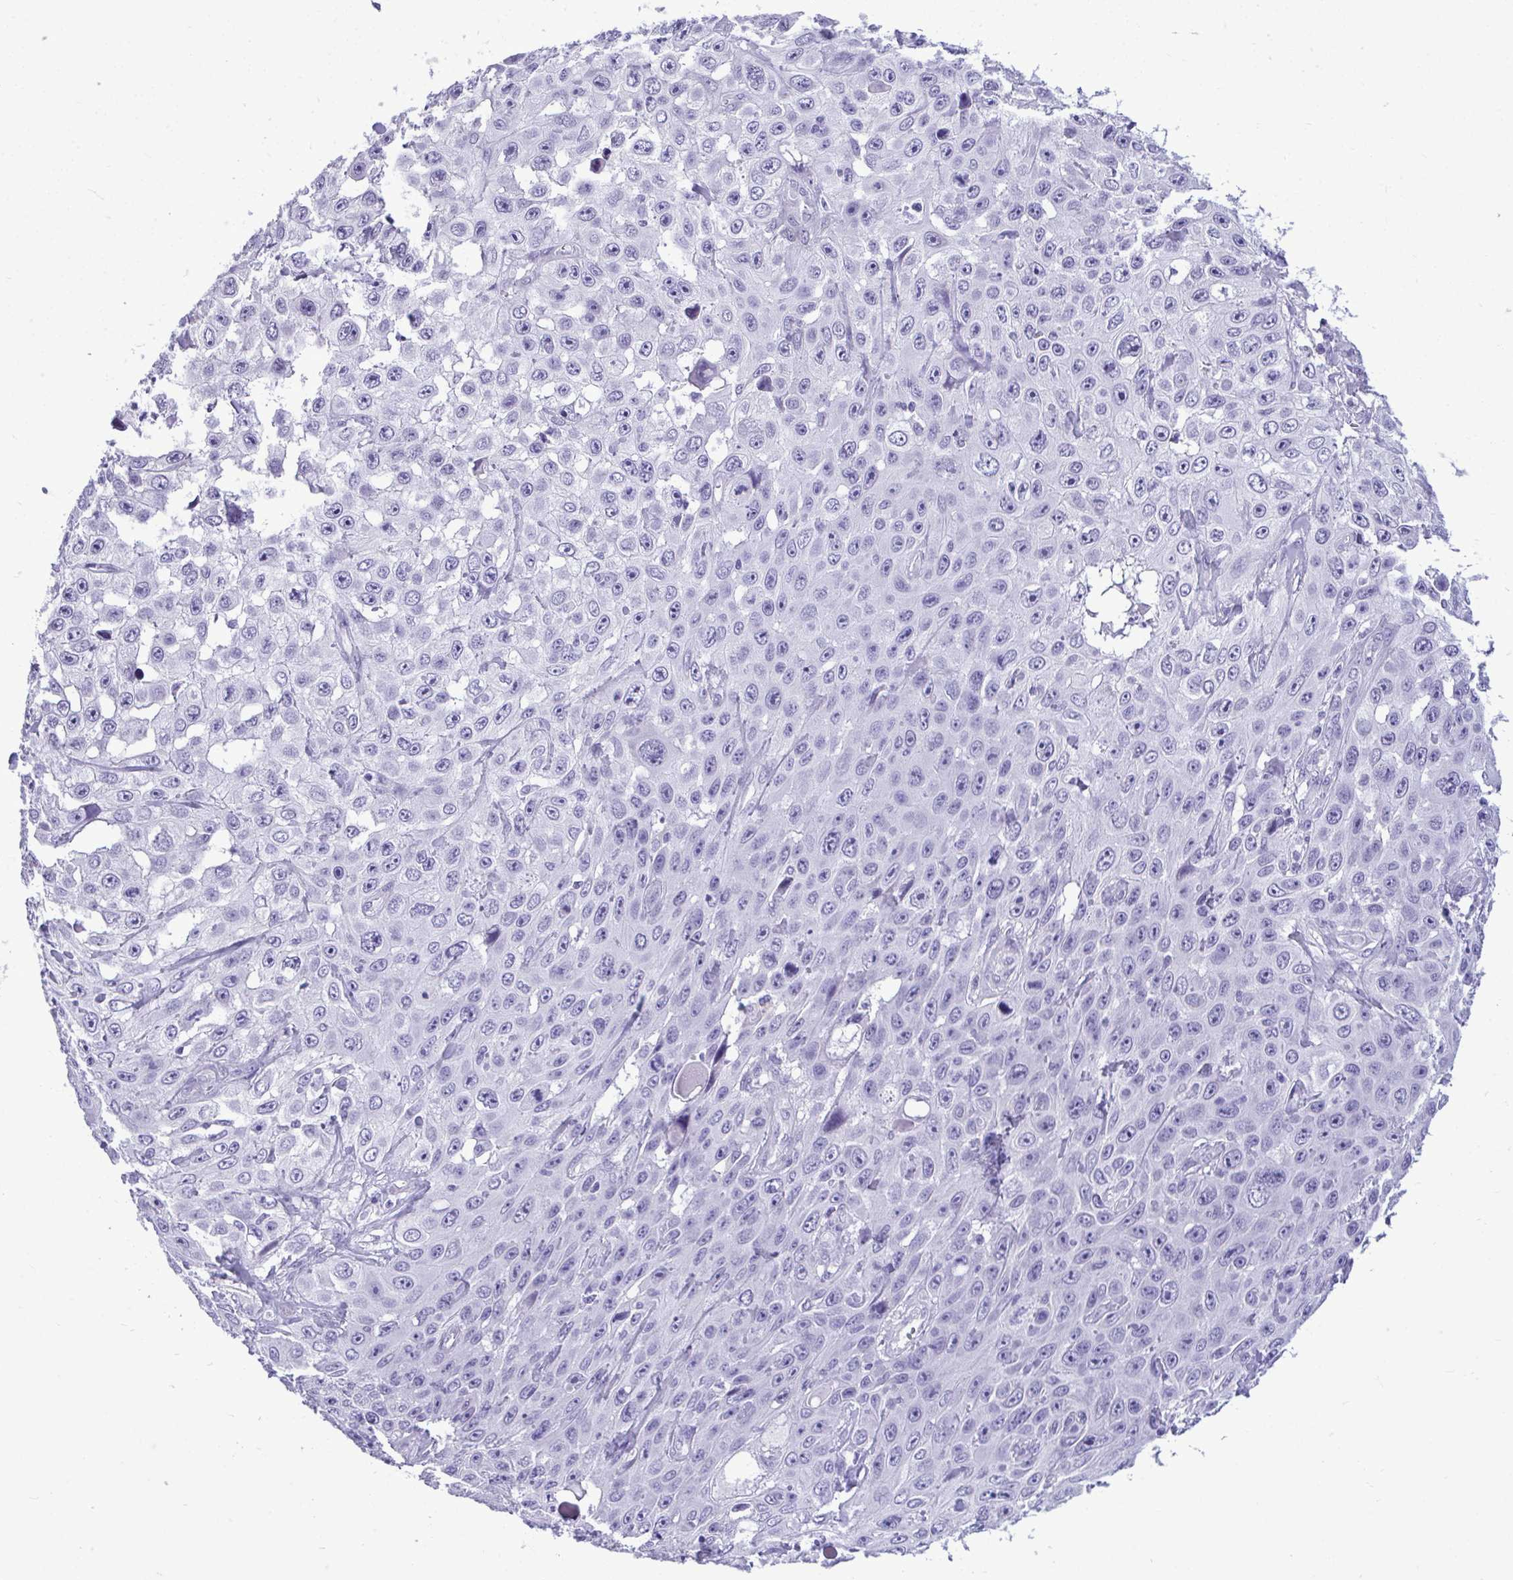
{"staining": {"intensity": "negative", "quantity": "none", "location": "none"}, "tissue": "skin cancer", "cell_type": "Tumor cells", "image_type": "cancer", "snomed": [{"axis": "morphology", "description": "Squamous cell carcinoma, NOS"}, {"axis": "topography", "description": "Skin"}], "caption": "Protein analysis of squamous cell carcinoma (skin) shows no significant staining in tumor cells. (DAB immunohistochemistry, high magnification).", "gene": "PRM2", "patient": {"sex": "male", "age": 82}}